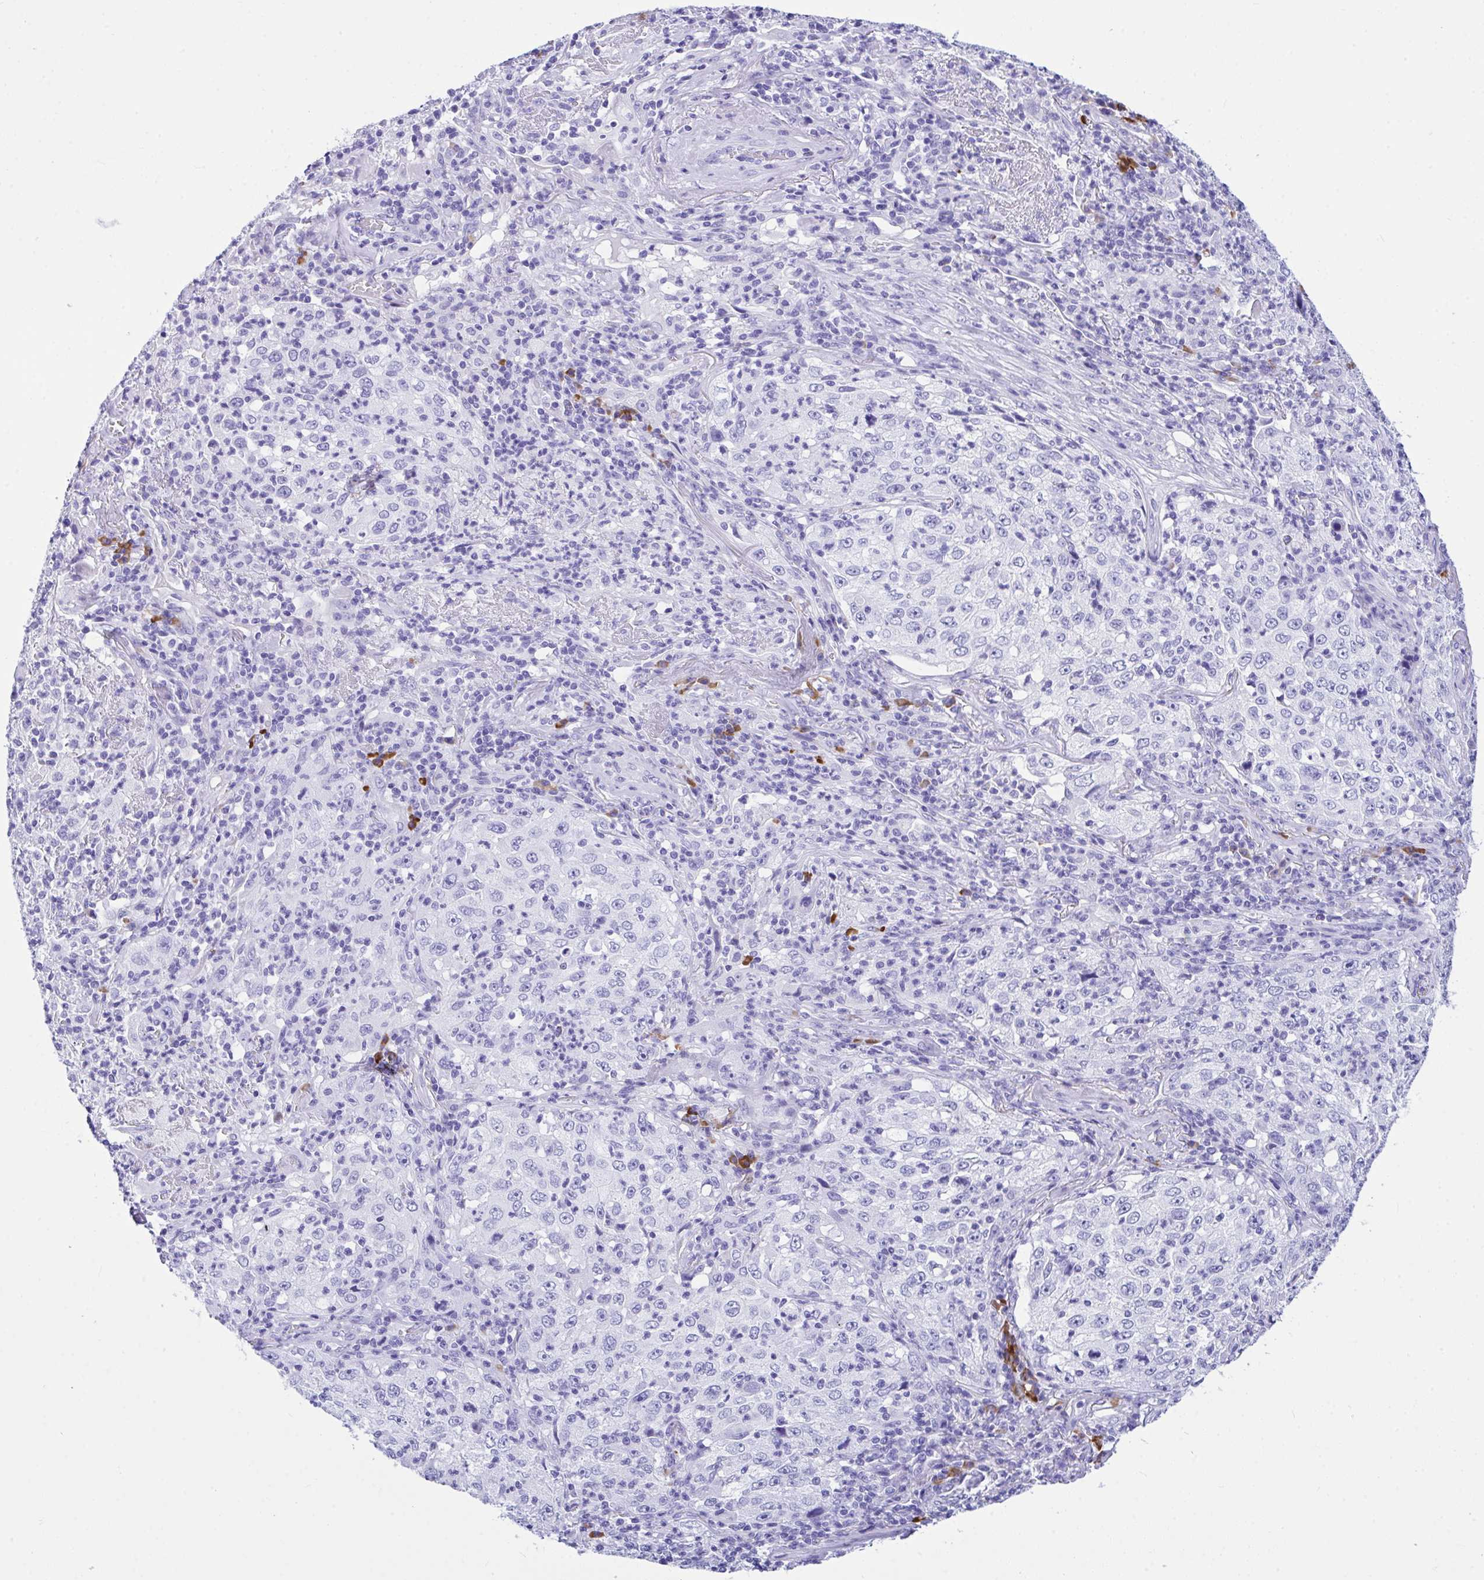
{"staining": {"intensity": "negative", "quantity": "none", "location": "none"}, "tissue": "lung cancer", "cell_type": "Tumor cells", "image_type": "cancer", "snomed": [{"axis": "morphology", "description": "Squamous cell carcinoma, NOS"}, {"axis": "topography", "description": "Lung"}], "caption": "Lung cancer (squamous cell carcinoma) was stained to show a protein in brown. There is no significant expression in tumor cells.", "gene": "BEST4", "patient": {"sex": "male", "age": 71}}